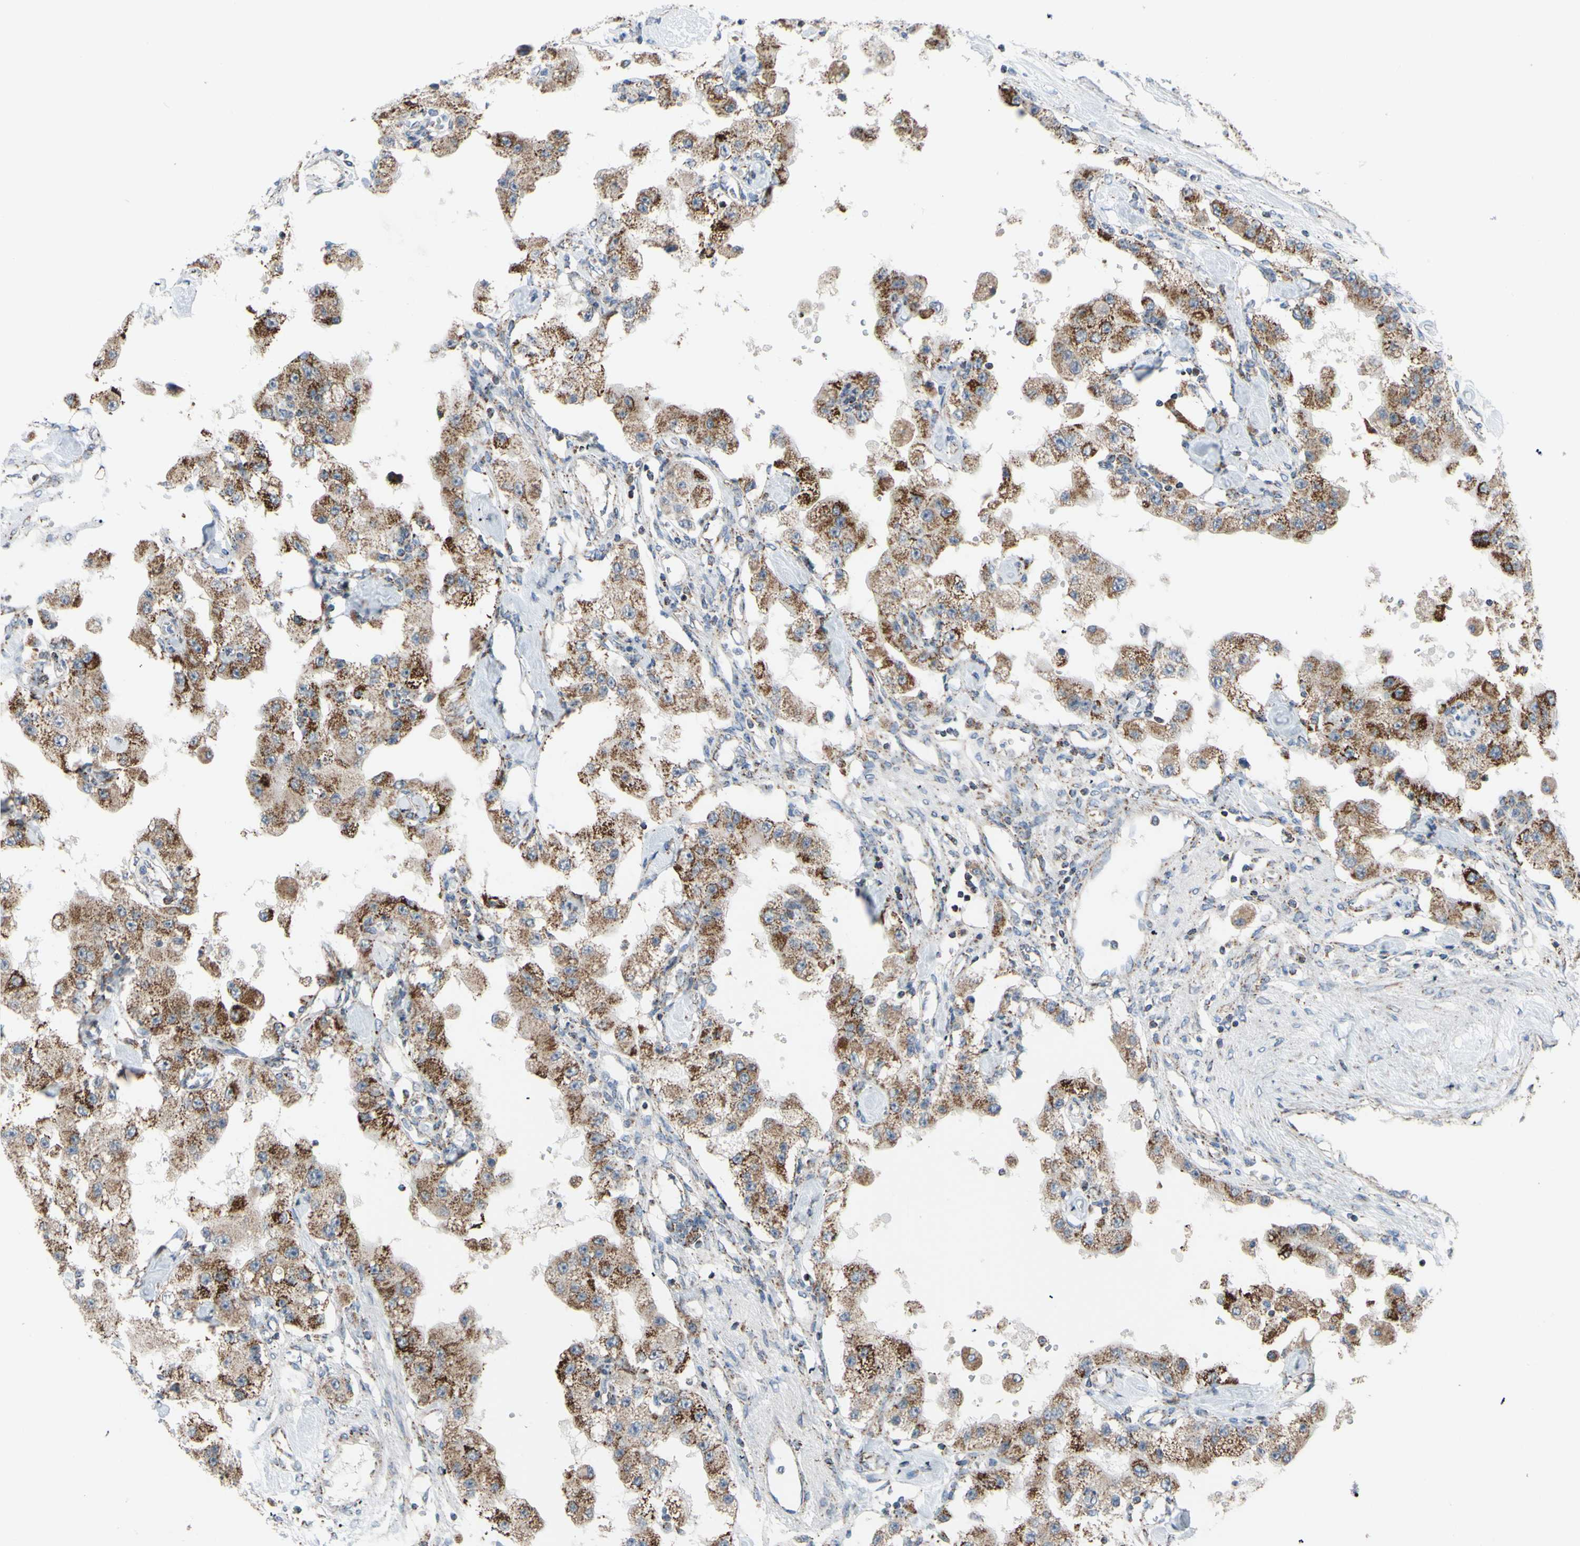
{"staining": {"intensity": "weak", "quantity": ">75%", "location": "cytoplasmic/membranous"}, "tissue": "carcinoid", "cell_type": "Tumor cells", "image_type": "cancer", "snomed": [{"axis": "morphology", "description": "Carcinoid, malignant, NOS"}, {"axis": "topography", "description": "Pancreas"}], "caption": "Tumor cells display low levels of weak cytoplasmic/membranous staining in about >75% of cells in carcinoid.", "gene": "GLT8D1", "patient": {"sex": "male", "age": 41}}